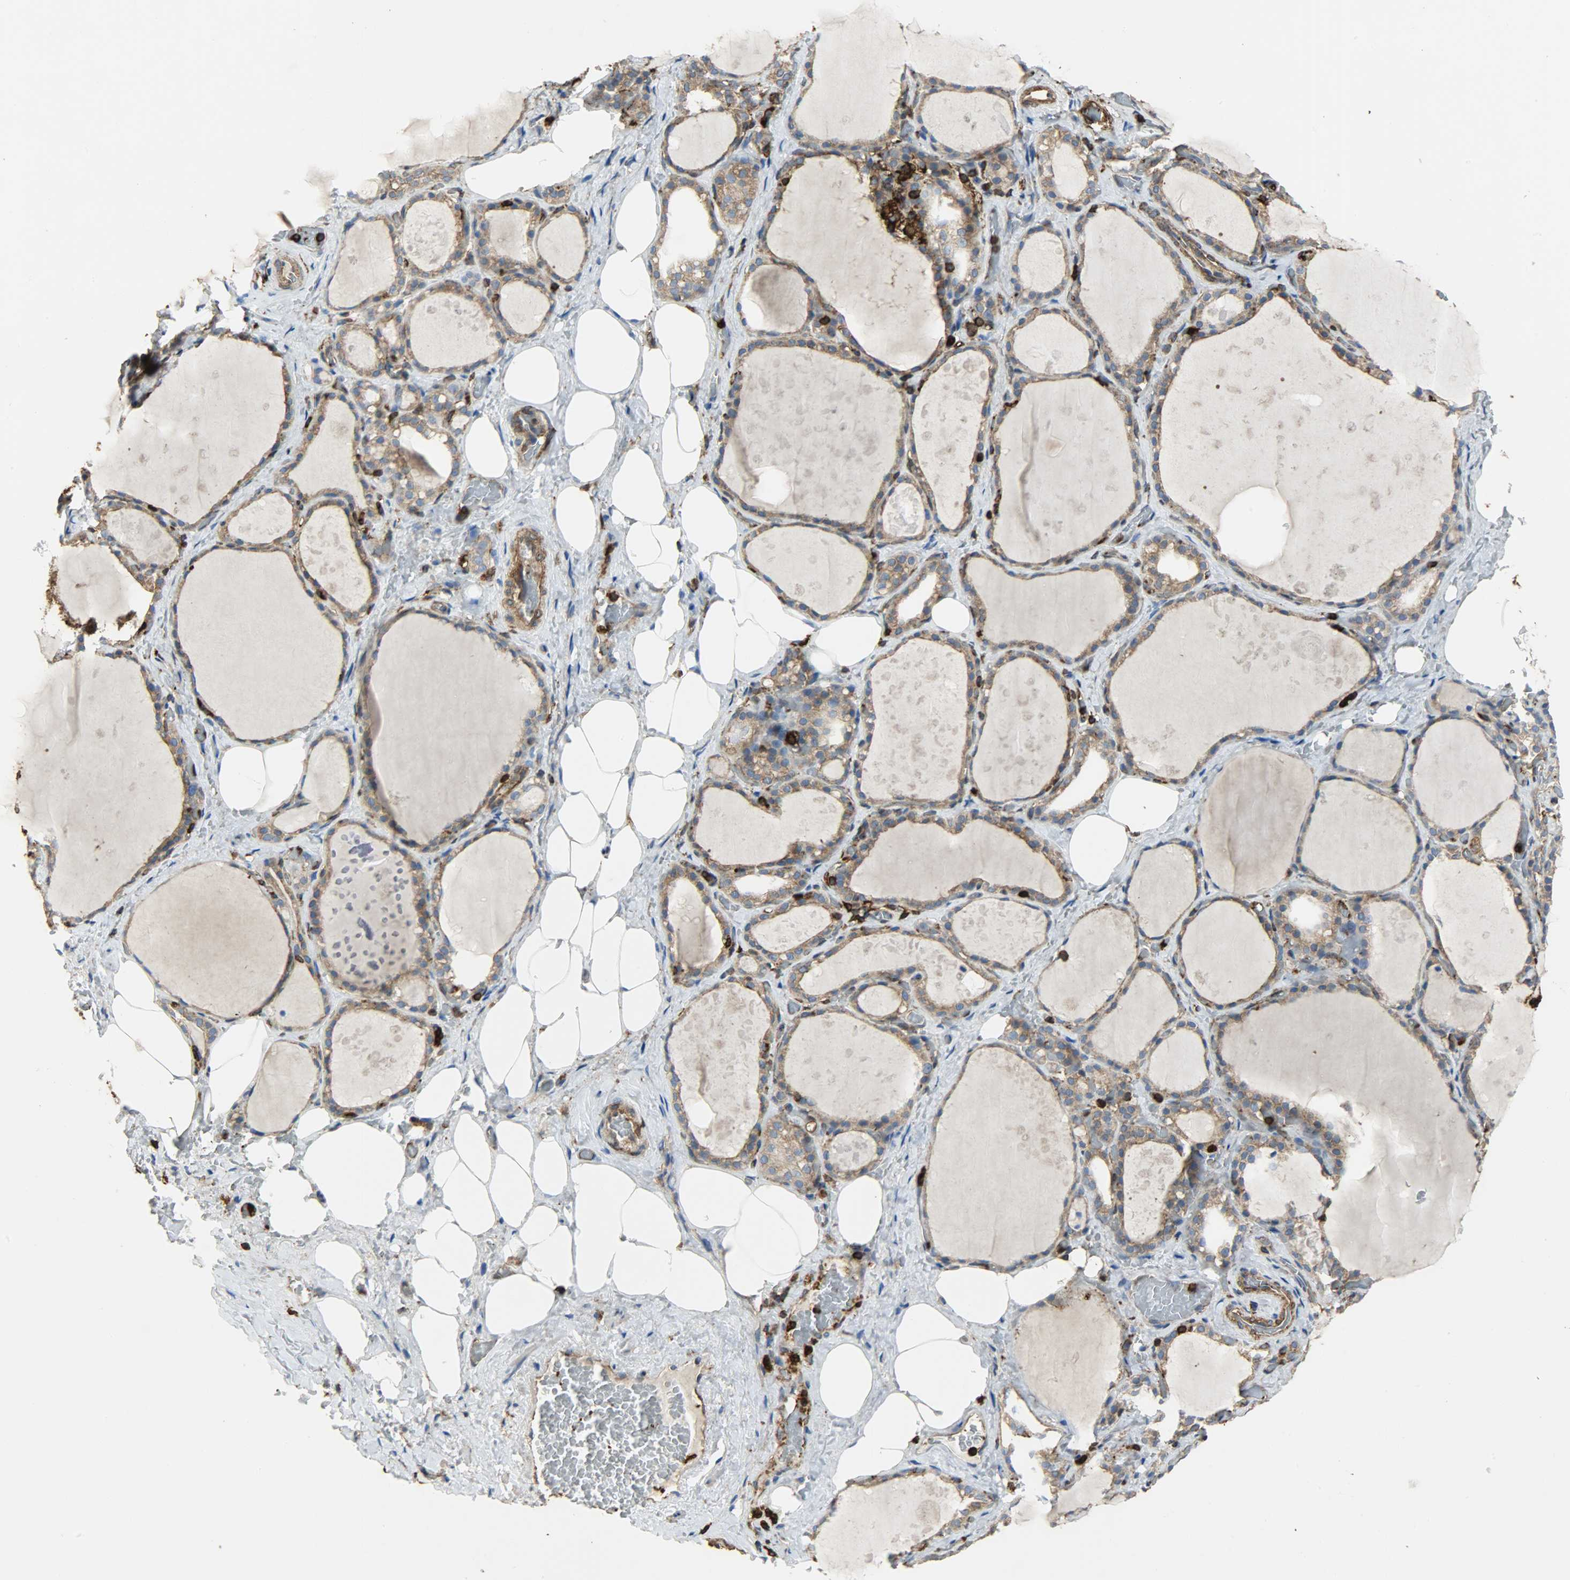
{"staining": {"intensity": "moderate", "quantity": ">75%", "location": "cytoplasmic/membranous"}, "tissue": "thyroid gland", "cell_type": "Glandular cells", "image_type": "normal", "snomed": [{"axis": "morphology", "description": "Normal tissue, NOS"}, {"axis": "topography", "description": "Thyroid gland"}], "caption": "Glandular cells show medium levels of moderate cytoplasmic/membranous positivity in about >75% of cells in benign thyroid gland.", "gene": "VASP", "patient": {"sex": "male", "age": 61}}